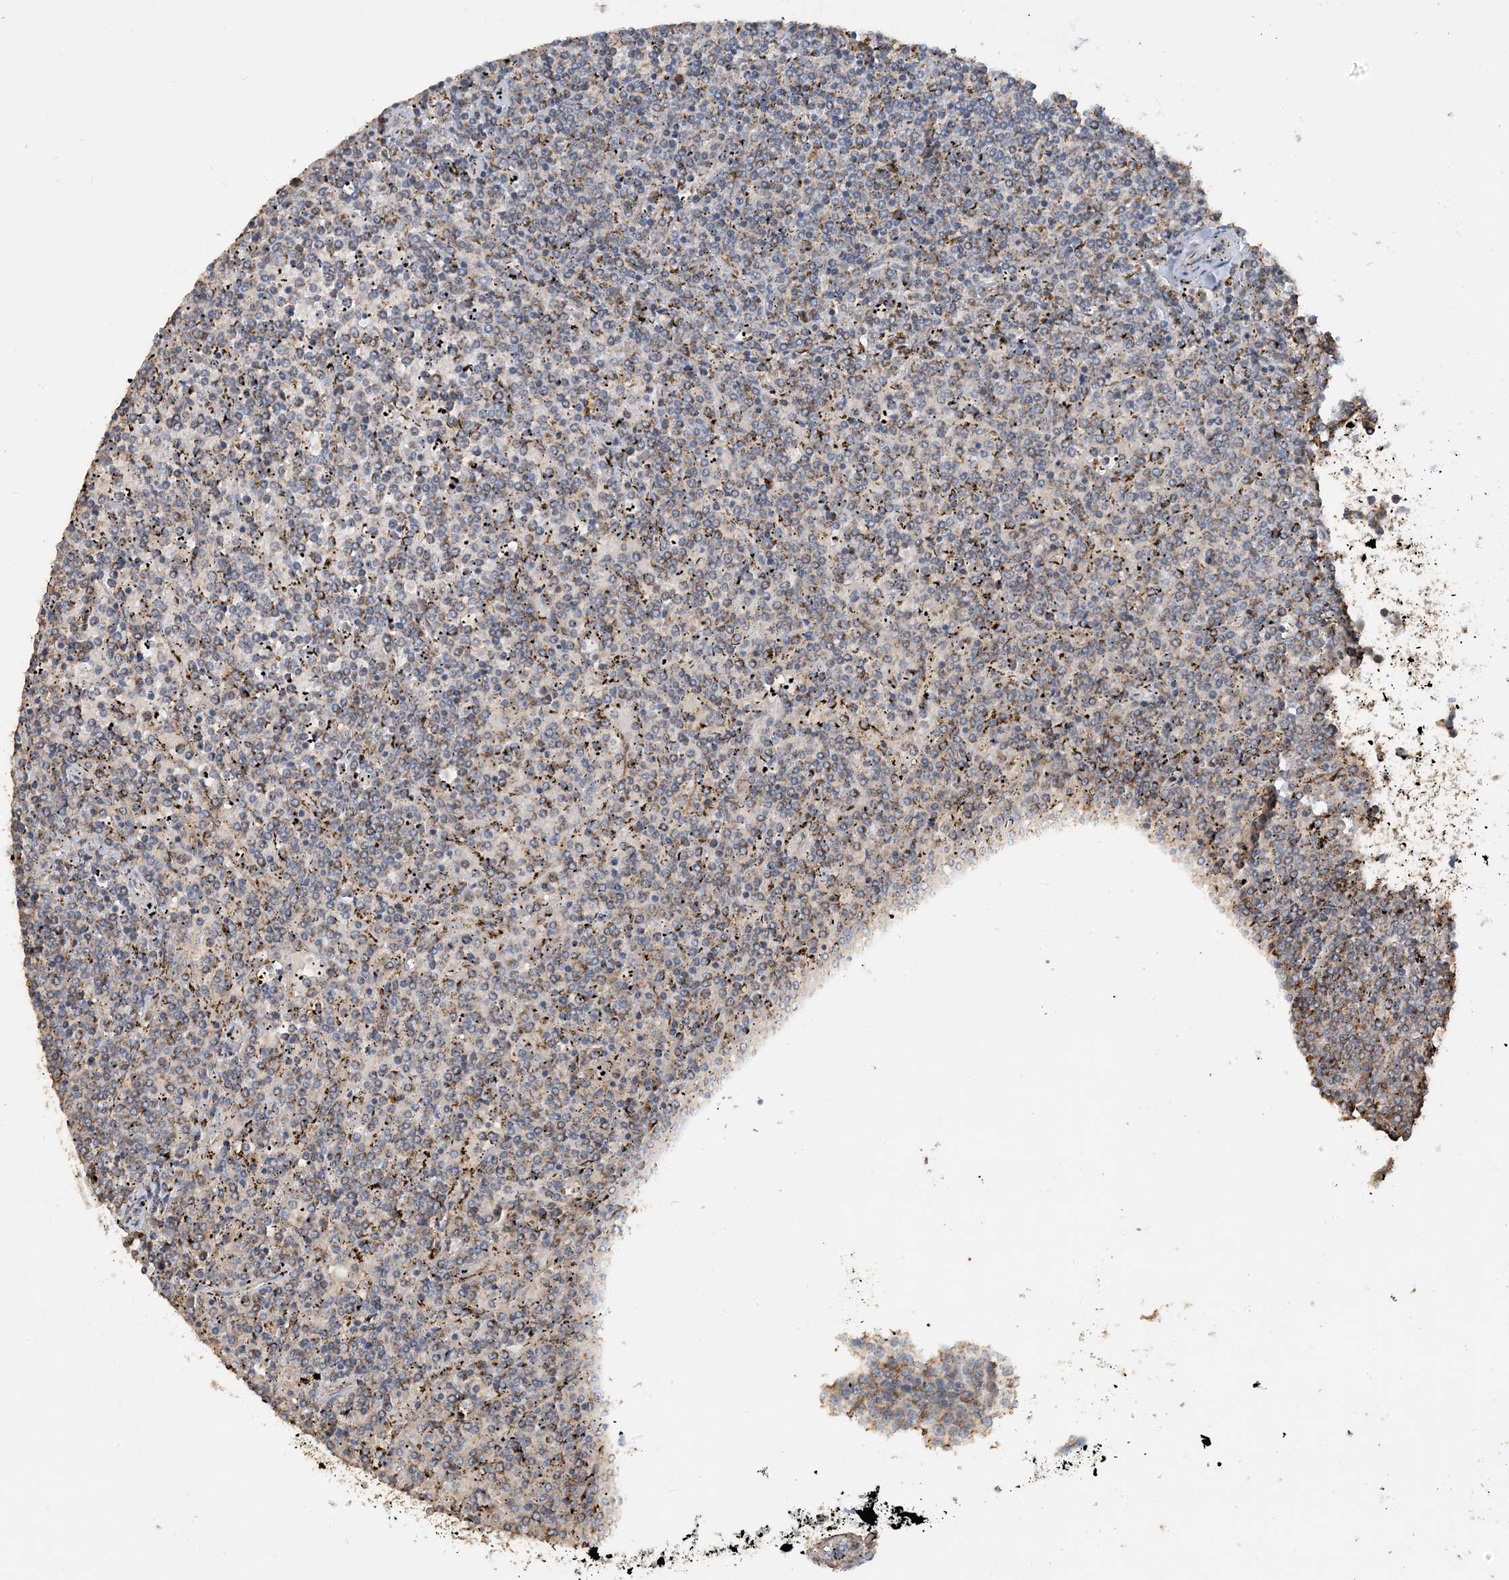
{"staining": {"intensity": "negative", "quantity": "none", "location": "none"}, "tissue": "lymphoma", "cell_type": "Tumor cells", "image_type": "cancer", "snomed": [{"axis": "morphology", "description": "Malignant lymphoma, non-Hodgkin's type, Low grade"}, {"axis": "topography", "description": "Spleen"}], "caption": "High magnification brightfield microscopy of low-grade malignant lymphoma, non-Hodgkin's type stained with DAB (brown) and counterstained with hematoxylin (blue): tumor cells show no significant expression.", "gene": "SFMBT2", "patient": {"sex": "female", "age": 19}}